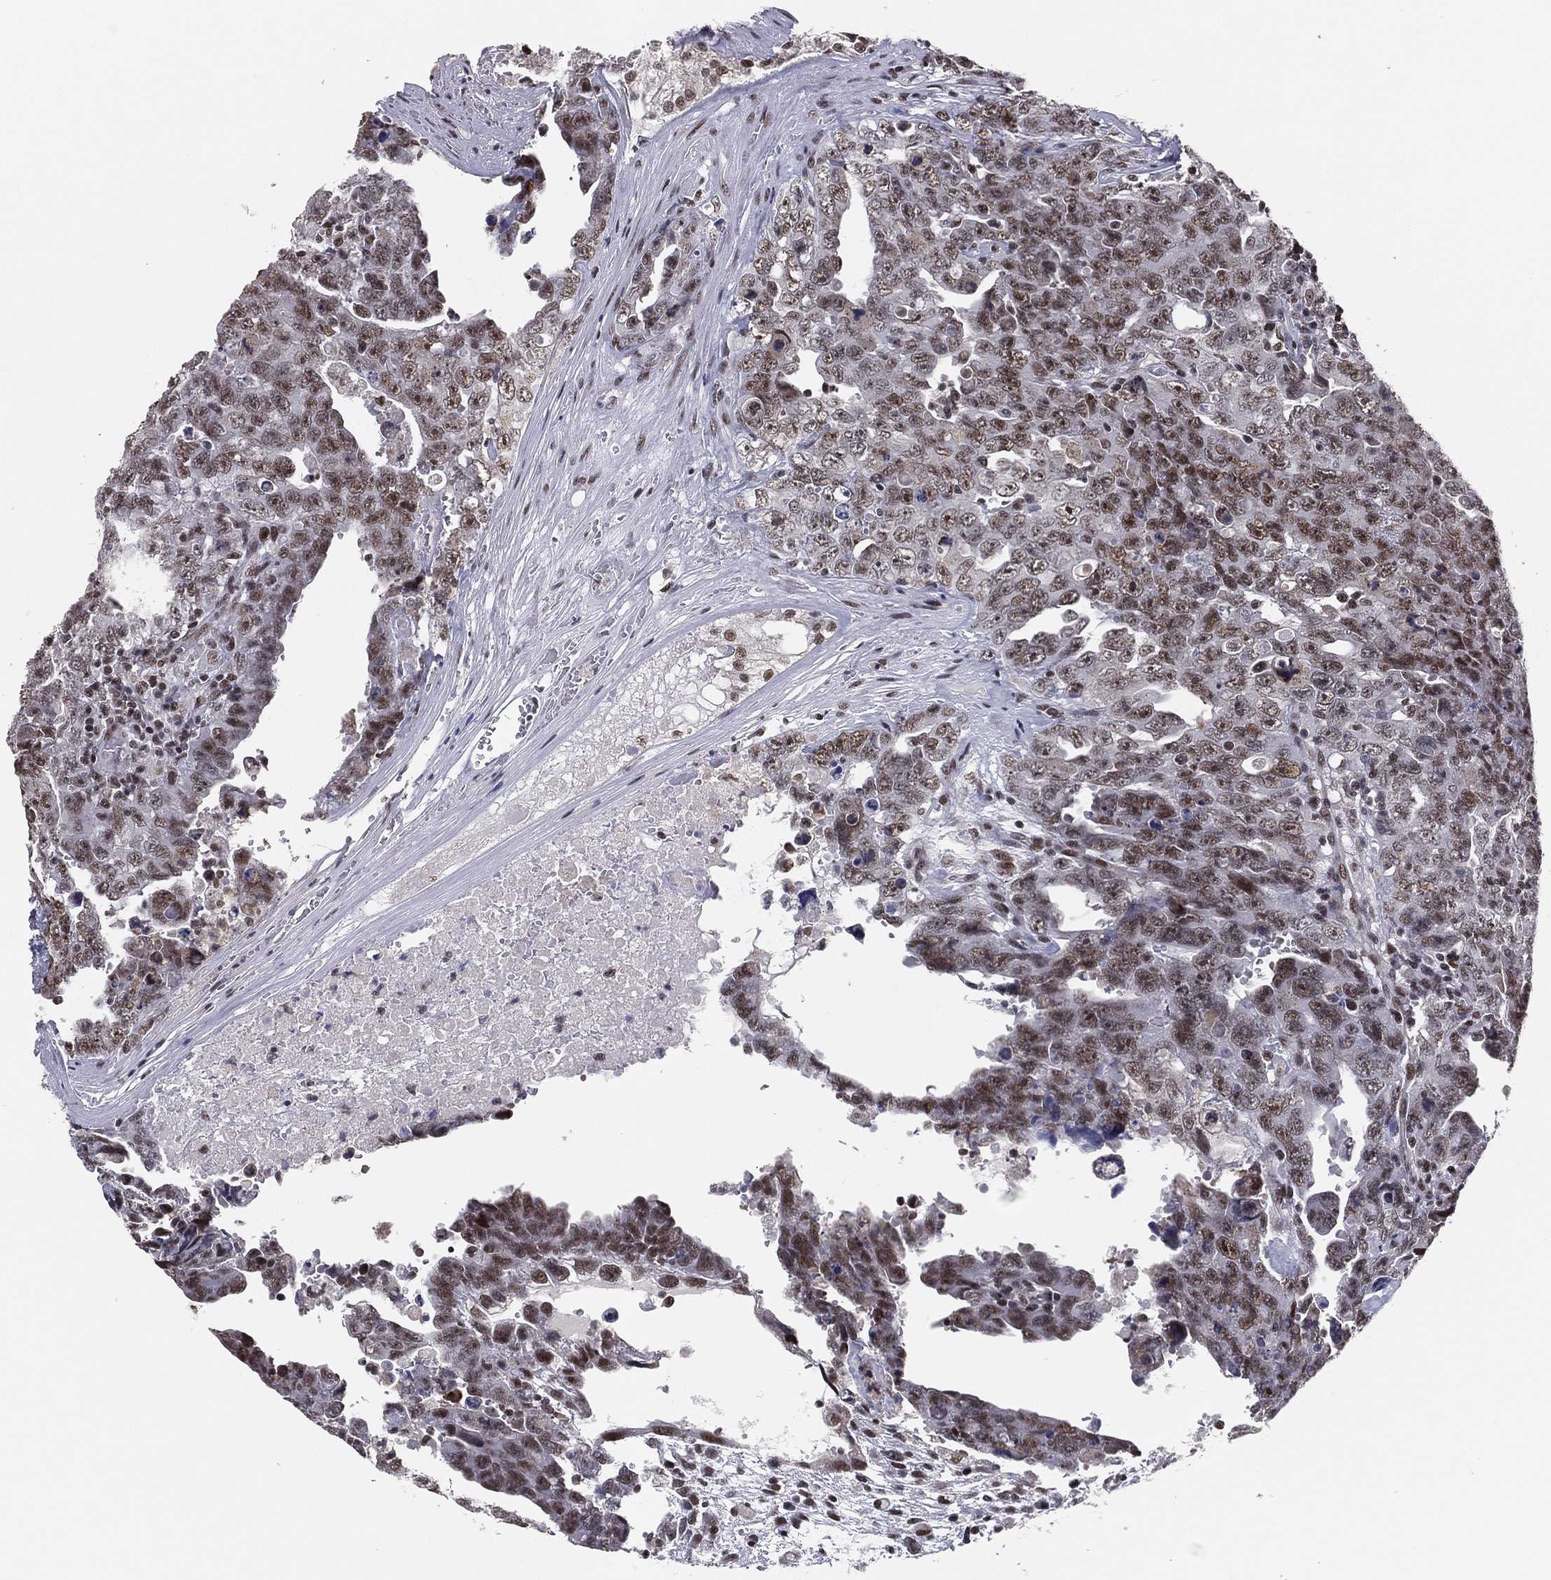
{"staining": {"intensity": "moderate", "quantity": "25%-75%", "location": "nuclear"}, "tissue": "testis cancer", "cell_type": "Tumor cells", "image_type": "cancer", "snomed": [{"axis": "morphology", "description": "Carcinoma, Embryonal, NOS"}, {"axis": "topography", "description": "Testis"}], "caption": "A medium amount of moderate nuclear staining is seen in approximately 25%-75% of tumor cells in testis embryonal carcinoma tissue.", "gene": "GPALPP1", "patient": {"sex": "male", "age": 24}}